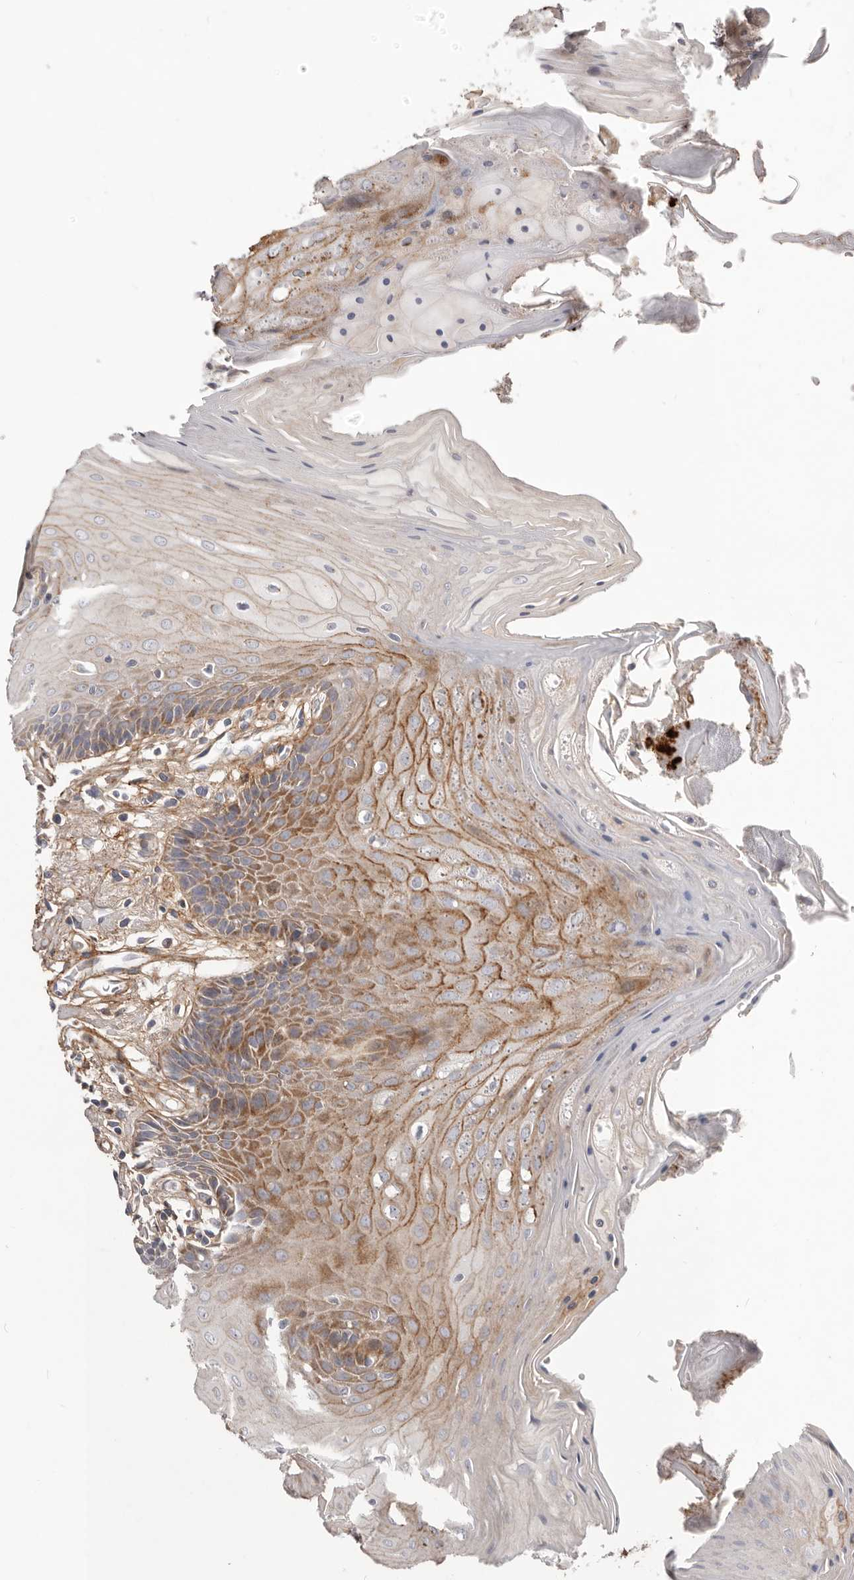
{"staining": {"intensity": "moderate", "quantity": "25%-75%", "location": "cytoplasmic/membranous"}, "tissue": "oral mucosa", "cell_type": "Squamous epithelial cells", "image_type": "normal", "snomed": [{"axis": "morphology", "description": "Normal tissue, NOS"}, {"axis": "morphology", "description": "Squamous cell carcinoma, NOS"}, {"axis": "topography", "description": "Skeletal muscle"}, {"axis": "topography", "description": "Oral tissue"}, {"axis": "topography", "description": "Salivary gland"}, {"axis": "topography", "description": "Head-Neck"}], "caption": "The image shows staining of benign oral mucosa, revealing moderate cytoplasmic/membranous protein expression (brown color) within squamous epithelial cells.", "gene": "MRPS10", "patient": {"sex": "male", "age": 54}}